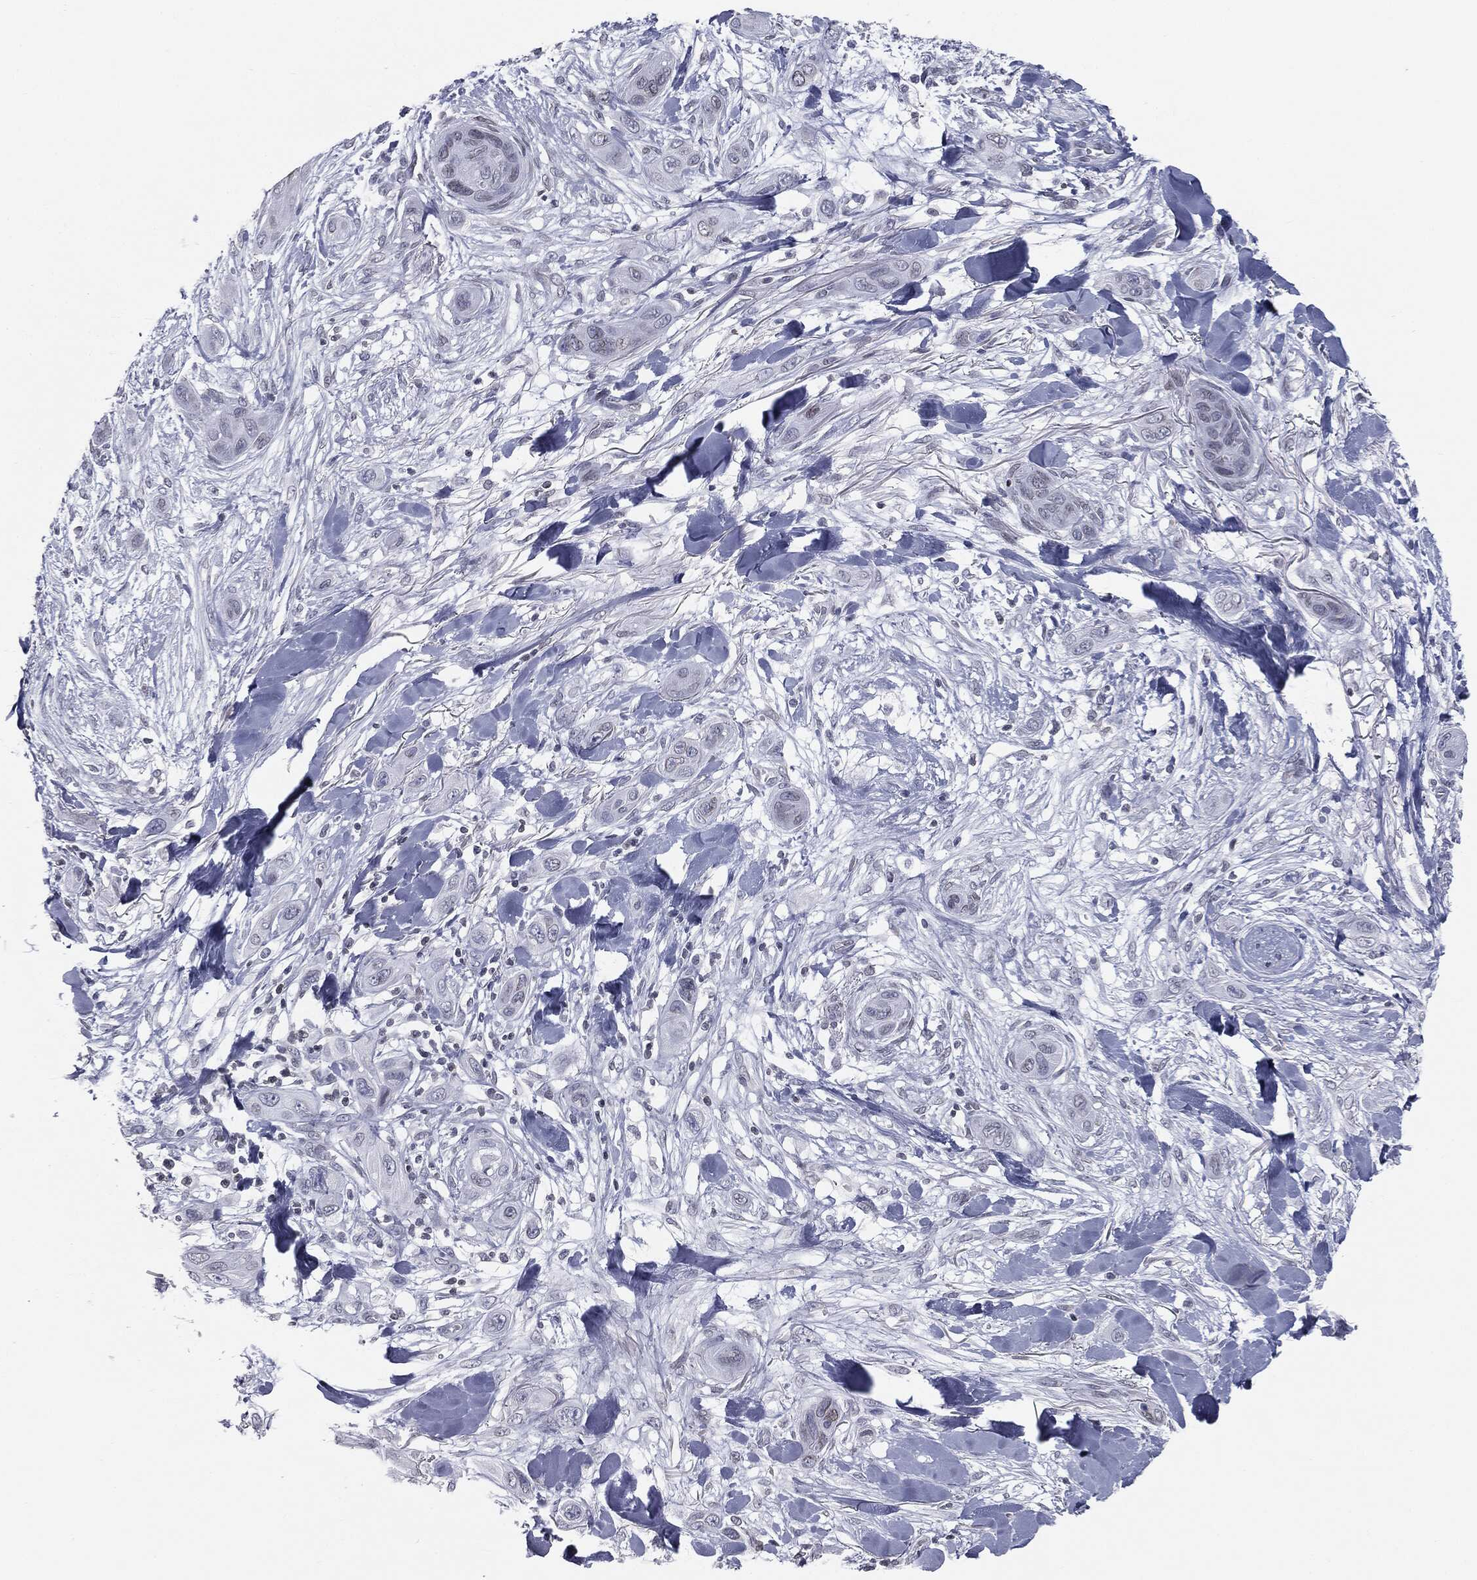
{"staining": {"intensity": "negative", "quantity": "none", "location": "none"}, "tissue": "skin cancer", "cell_type": "Tumor cells", "image_type": "cancer", "snomed": [{"axis": "morphology", "description": "Squamous cell carcinoma, NOS"}, {"axis": "topography", "description": "Skin"}], "caption": "This is an IHC image of human skin cancer (squamous cell carcinoma). There is no staining in tumor cells.", "gene": "ALDOB", "patient": {"sex": "male", "age": 78}}